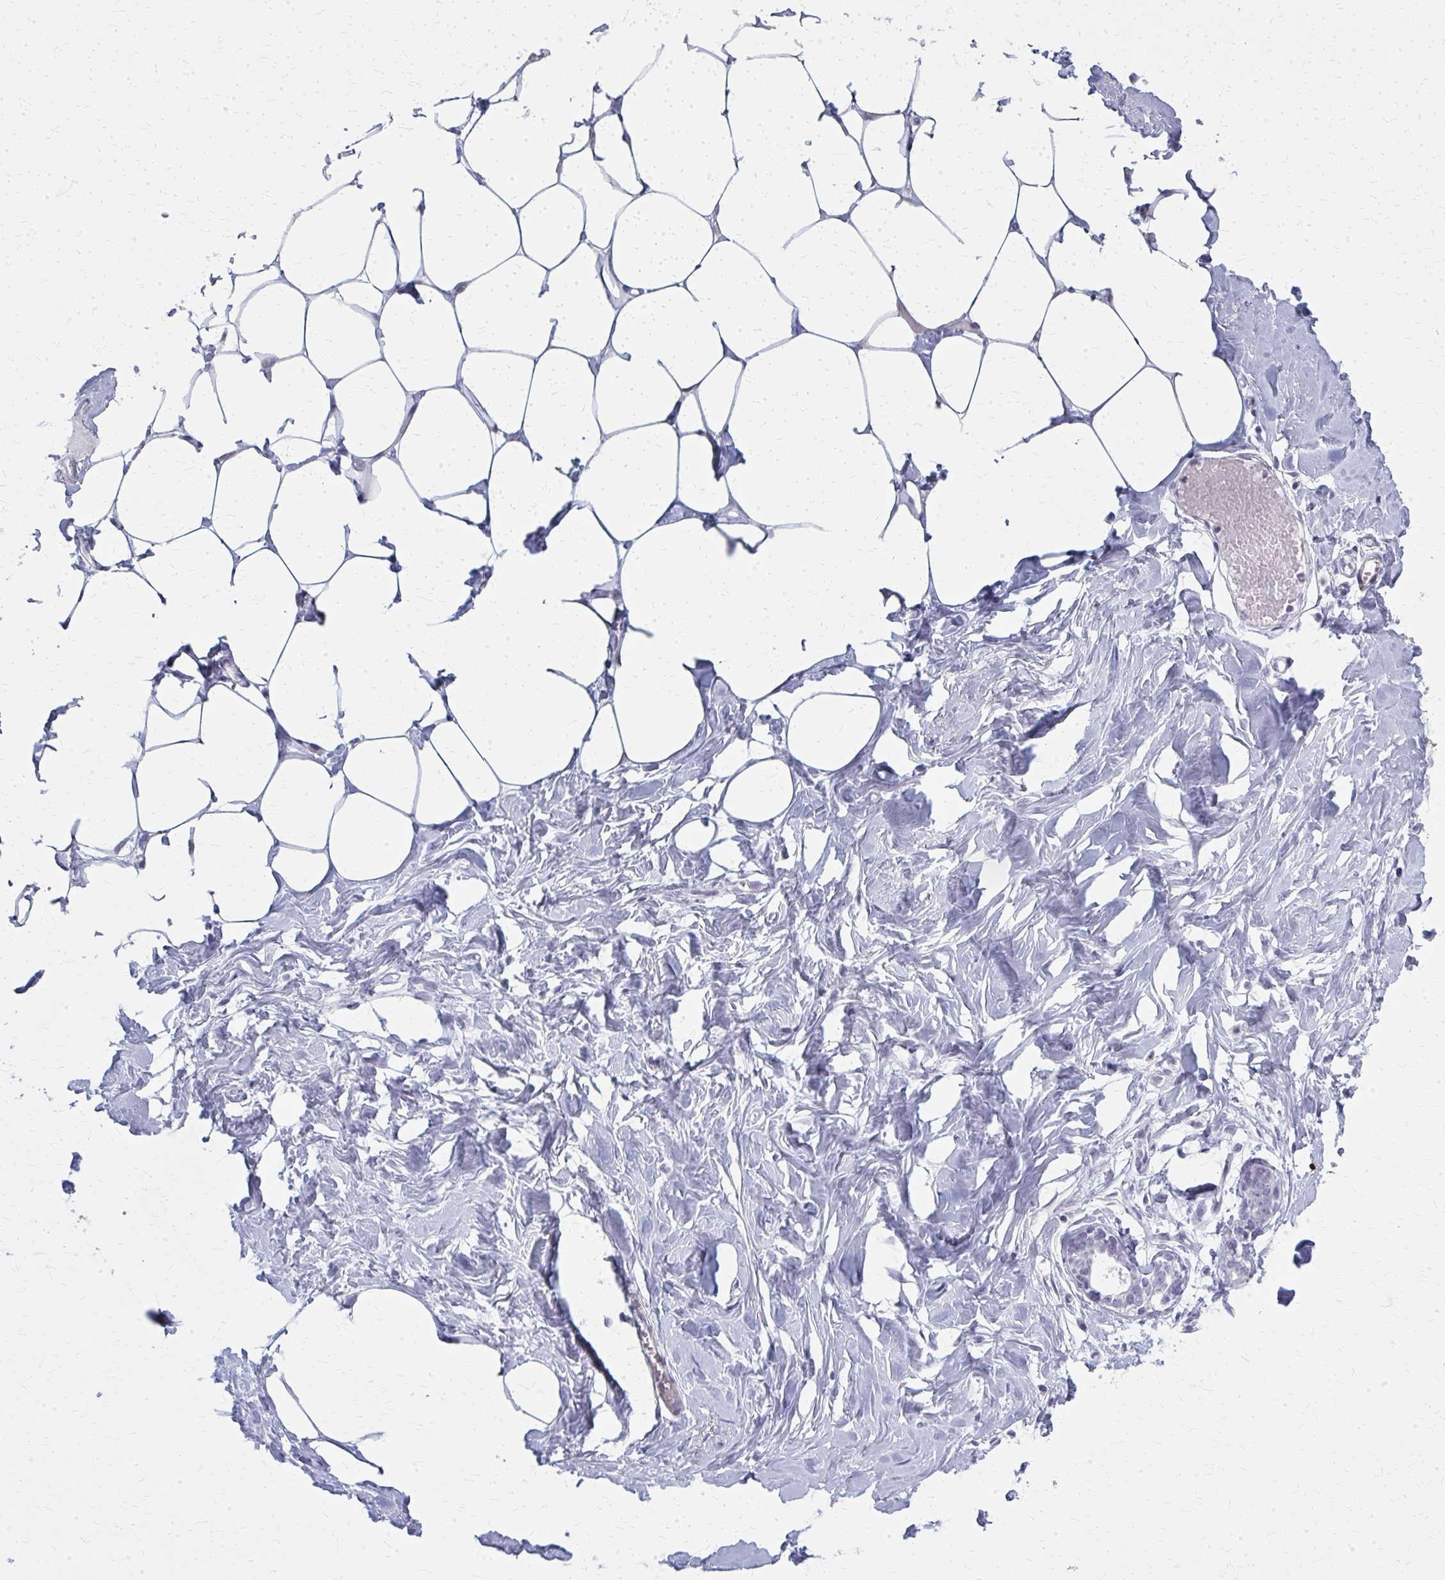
{"staining": {"intensity": "negative", "quantity": "none", "location": "none"}, "tissue": "breast", "cell_type": "Adipocytes", "image_type": "normal", "snomed": [{"axis": "morphology", "description": "Normal tissue, NOS"}, {"axis": "topography", "description": "Breast"}], "caption": "High power microscopy histopathology image of an immunohistochemistry (IHC) photomicrograph of benign breast, revealing no significant expression in adipocytes. (Brightfield microscopy of DAB (3,3'-diaminobenzidine) immunohistochemistry at high magnification).", "gene": "CASQ2", "patient": {"sex": "female", "age": 27}}